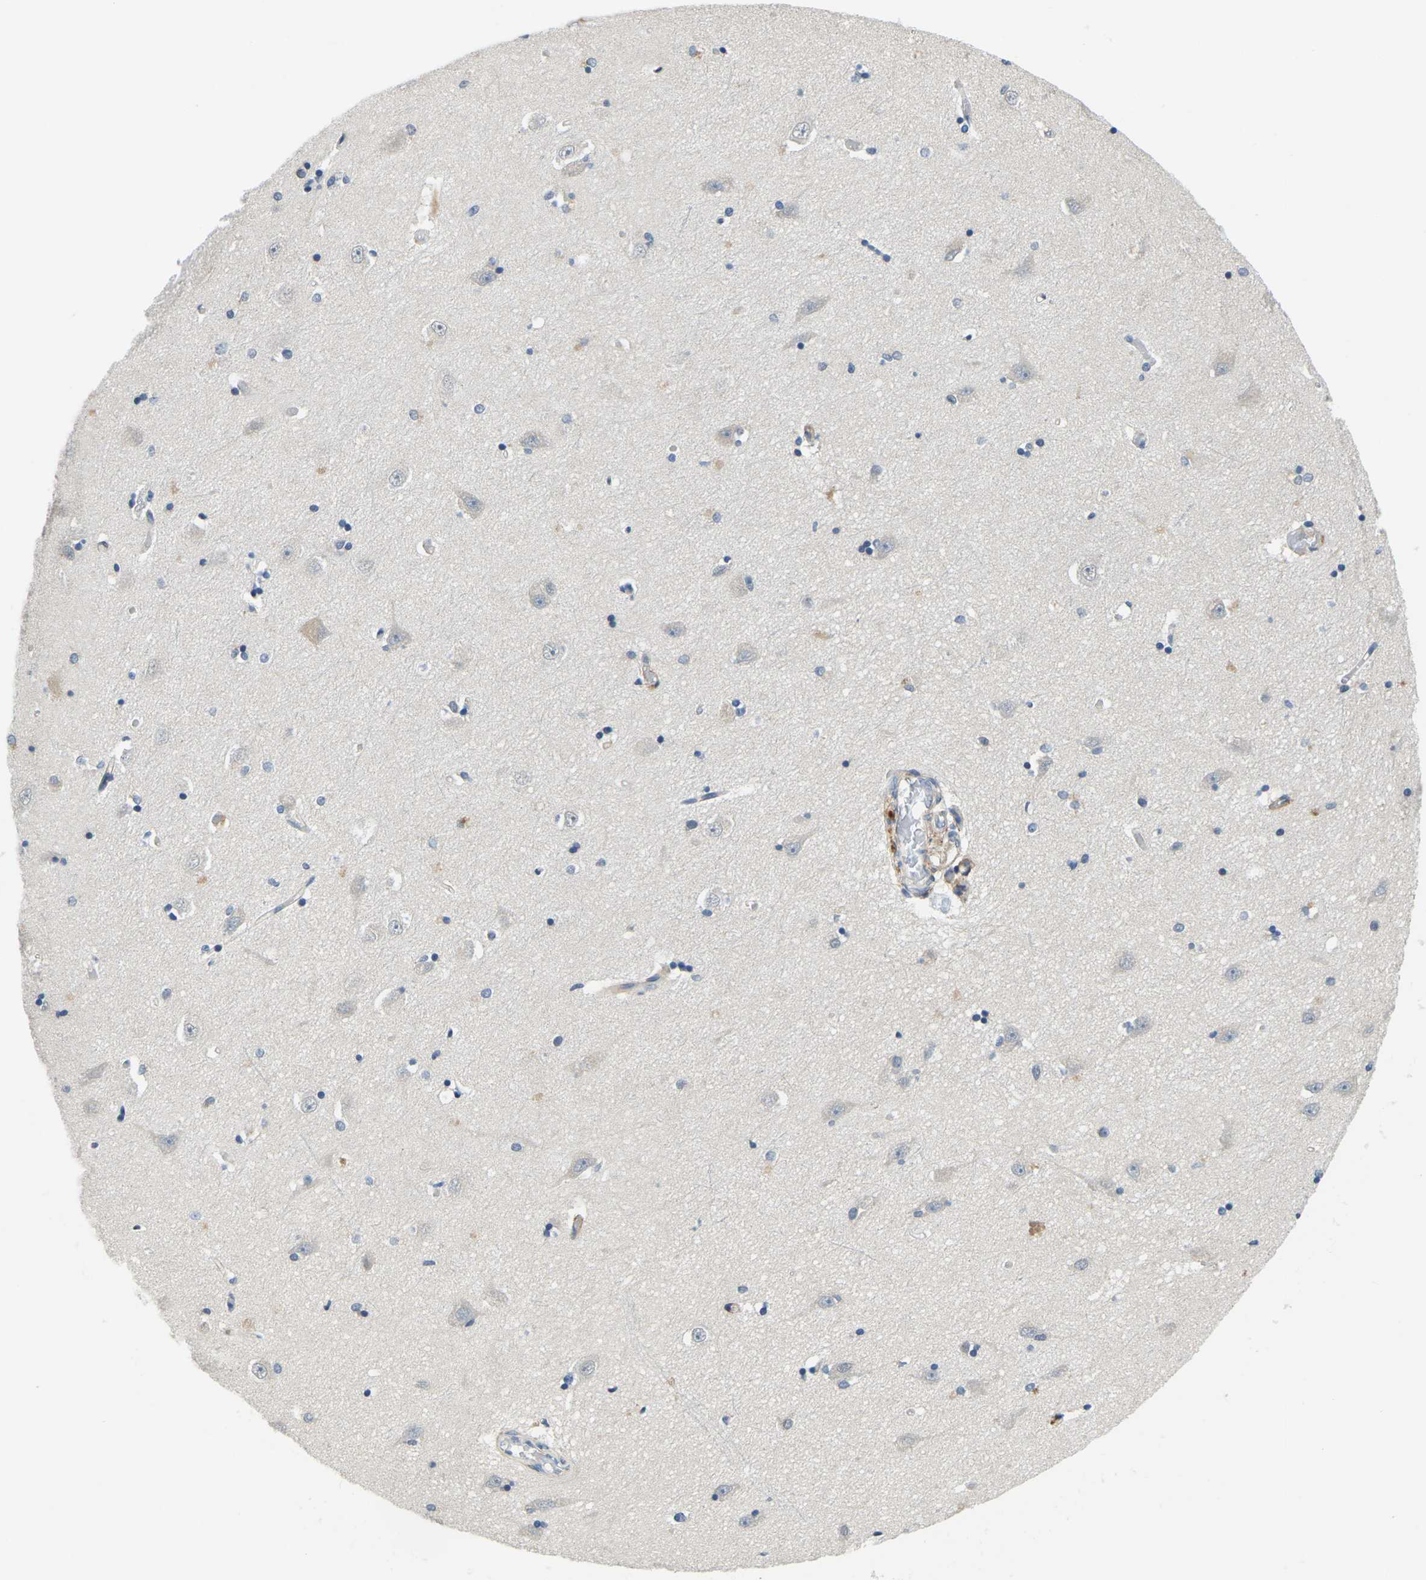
{"staining": {"intensity": "weak", "quantity": "<25%", "location": "cytoplasmic/membranous"}, "tissue": "hippocampus", "cell_type": "Glial cells", "image_type": "normal", "snomed": [{"axis": "morphology", "description": "Normal tissue, NOS"}, {"axis": "topography", "description": "Hippocampus"}], "caption": "This is an immunohistochemistry micrograph of unremarkable human hippocampus. There is no staining in glial cells.", "gene": "AHNAK", "patient": {"sex": "male", "age": 45}}